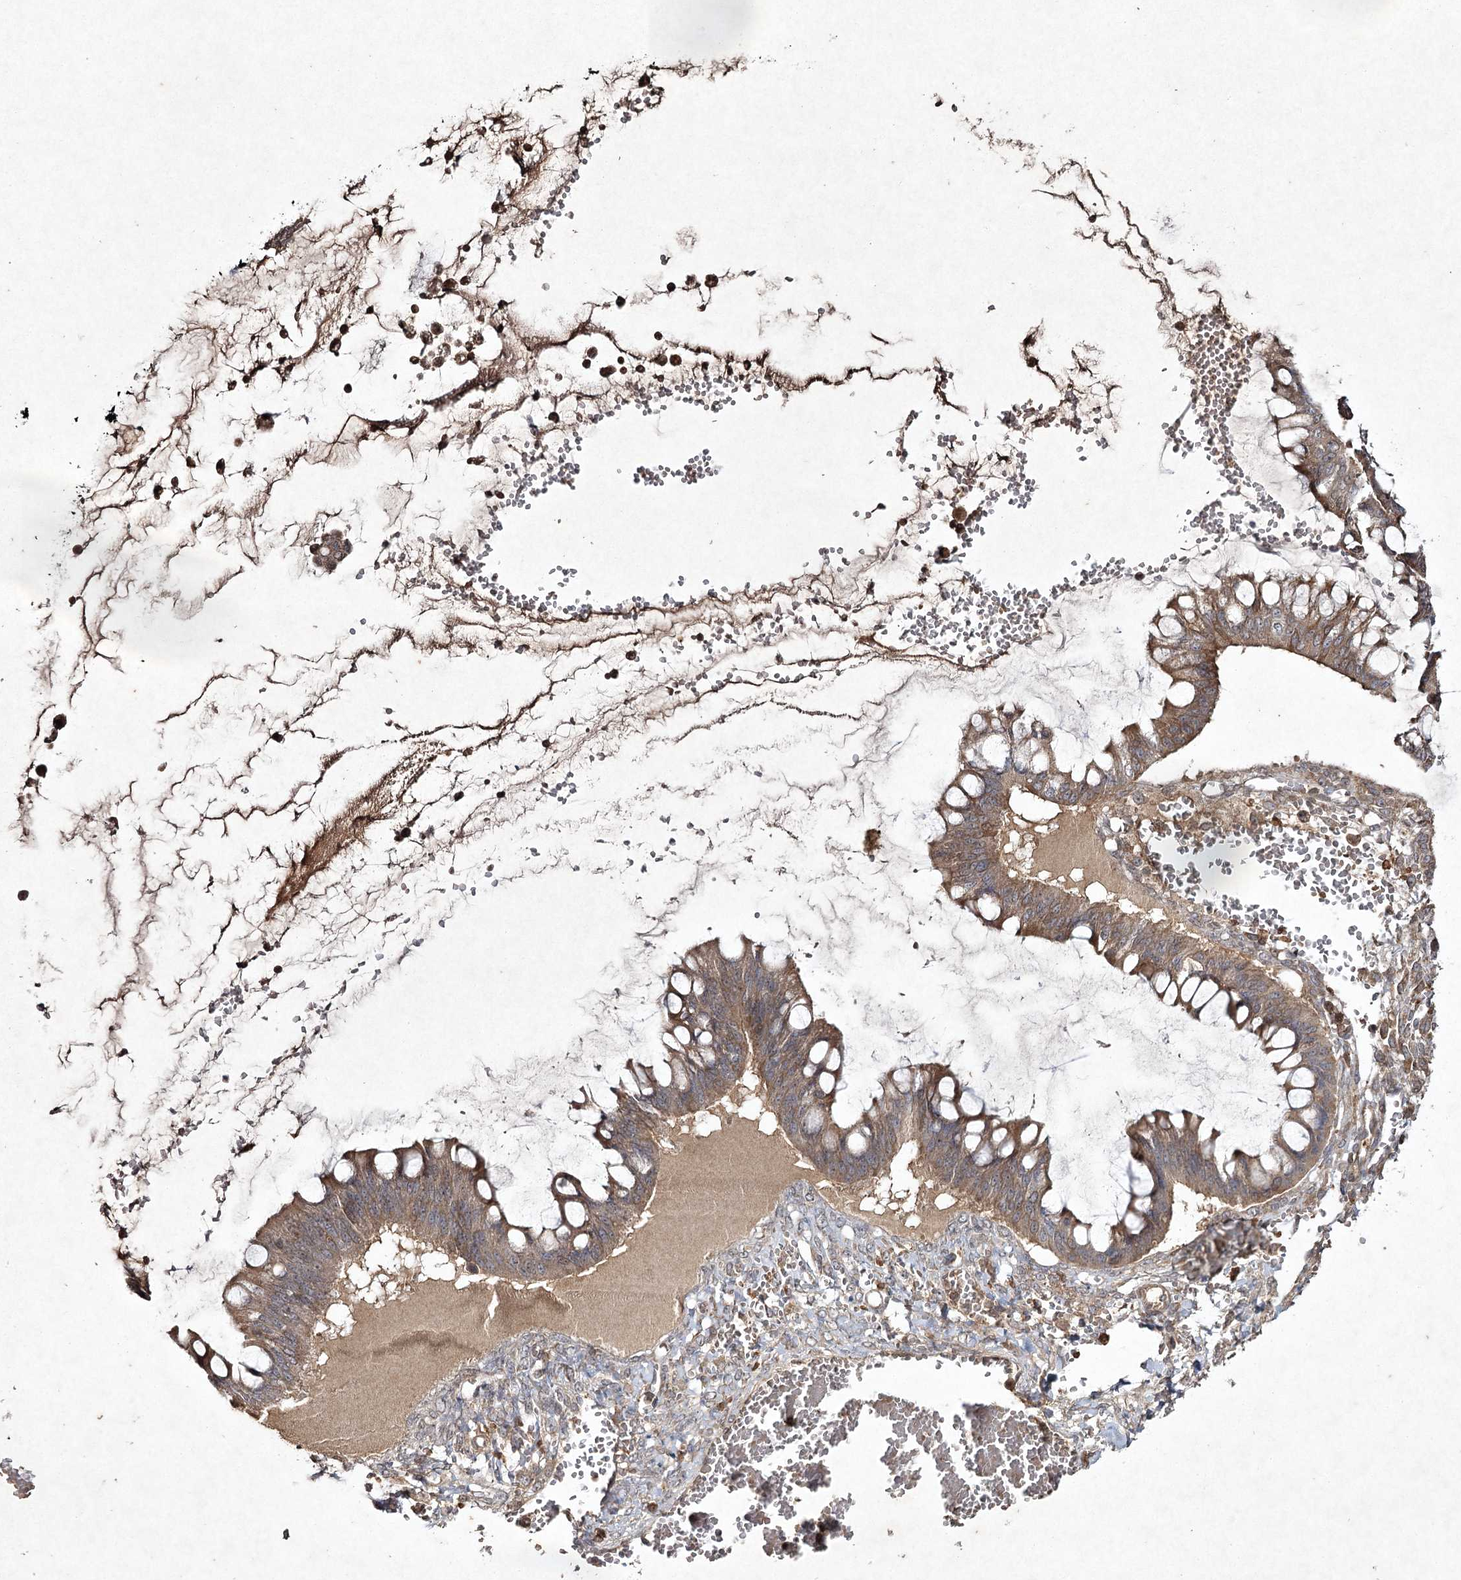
{"staining": {"intensity": "moderate", "quantity": ">75%", "location": "cytoplasmic/membranous"}, "tissue": "ovarian cancer", "cell_type": "Tumor cells", "image_type": "cancer", "snomed": [{"axis": "morphology", "description": "Cystadenocarcinoma, mucinous, NOS"}, {"axis": "topography", "description": "Ovary"}], "caption": "This histopathology image demonstrates immunohistochemistry (IHC) staining of ovarian cancer, with medium moderate cytoplasmic/membranous expression in approximately >75% of tumor cells.", "gene": "CYP2B6", "patient": {"sex": "female", "age": 73}}